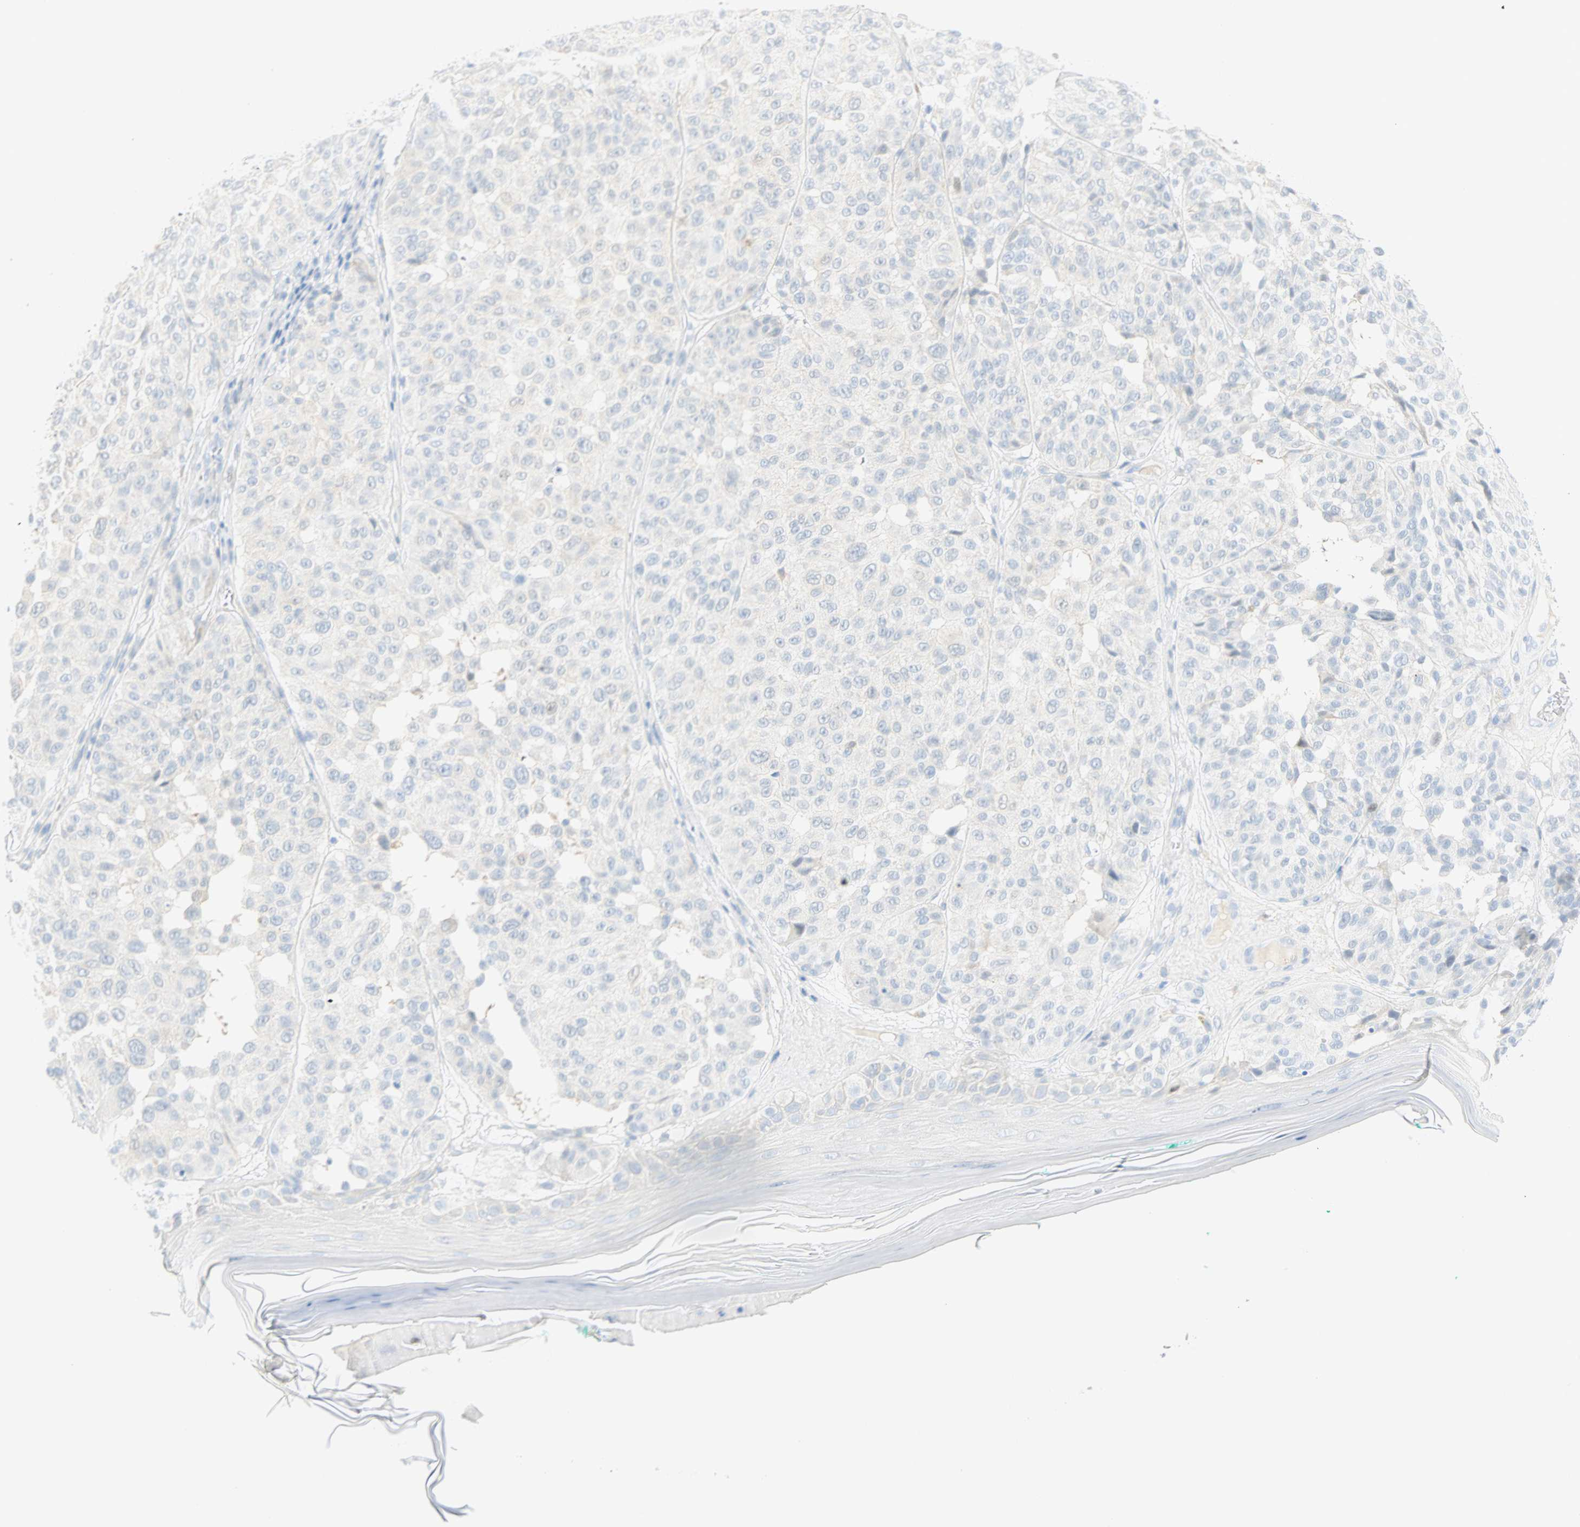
{"staining": {"intensity": "negative", "quantity": "none", "location": "none"}, "tissue": "melanoma", "cell_type": "Tumor cells", "image_type": "cancer", "snomed": [{"axis": "morphology", "description": "Malignant melanoma, NOS"}, {"axis": "topography", "description": "Skin"}], "caption": "A high-resolution histopathology image shows immunohistochemistry (IHC) staining of melanoma, which shows no significant positivity in tumor cells.", "gene": "SELENBP1", "patient": {"sex": "female", "age": 46}}